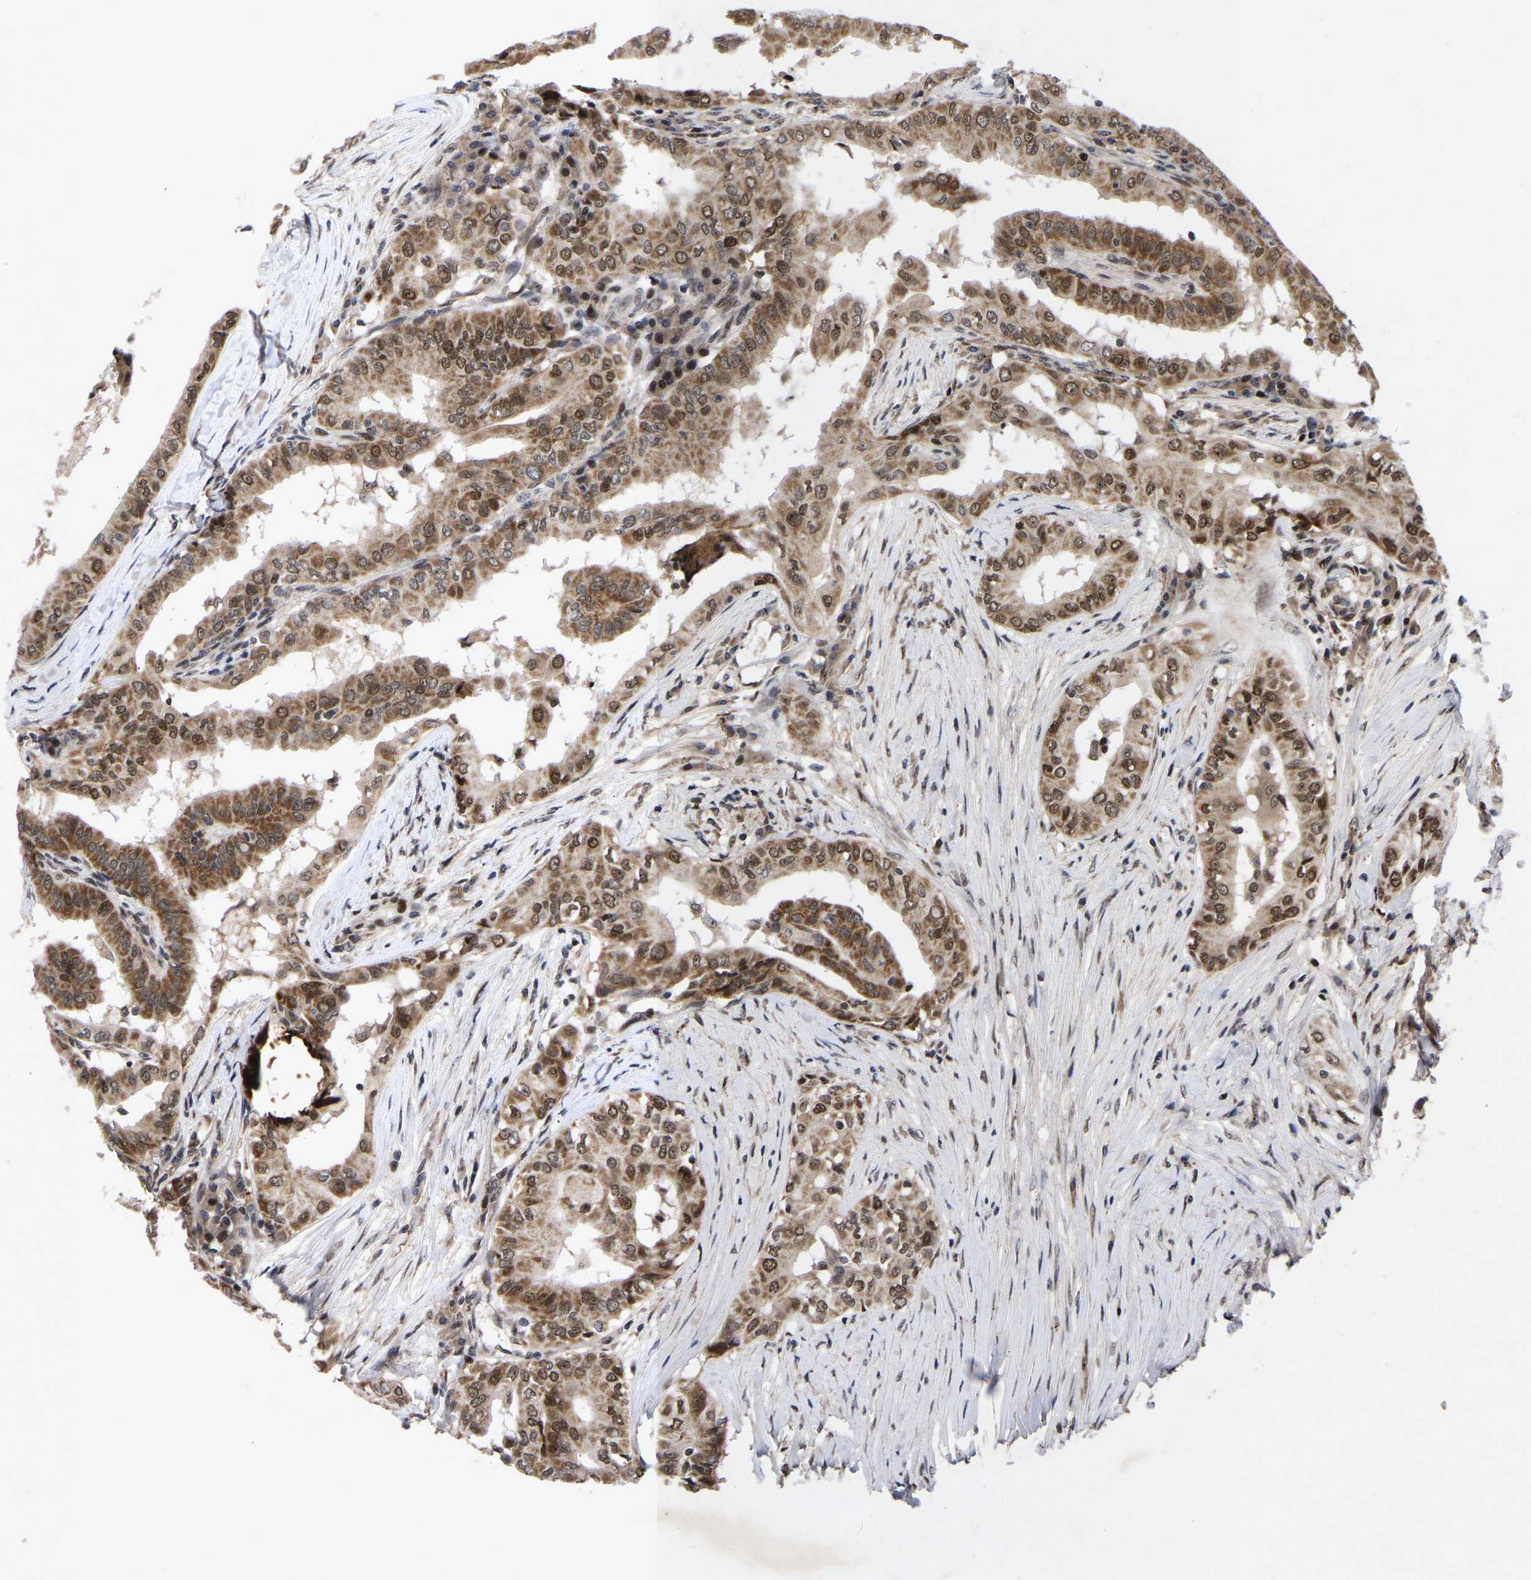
{"staining": {"intensity": "strong", "quantity": ">75%", "location": "cytoplasmic/membranous,nuclear"}, "tissue": "thyroid cancer", "cell_type": "Tumor cells", "image_type": "cancer", "snomed": [{"axis": "morphology", "description": "Papillary adenocarcinoma, NOS"}, {"axis": "topography", "description": "Thyroid gland"}], "caption": "Protein analysis of thyroid papillary adenocarcinoma tissue demonstrates strong cytoplasmic/membranous and nuclear positivity in approximately >75% of tumor cells.", "gene": "JUNB", "patient": {"sex": "male", "age": 33}}